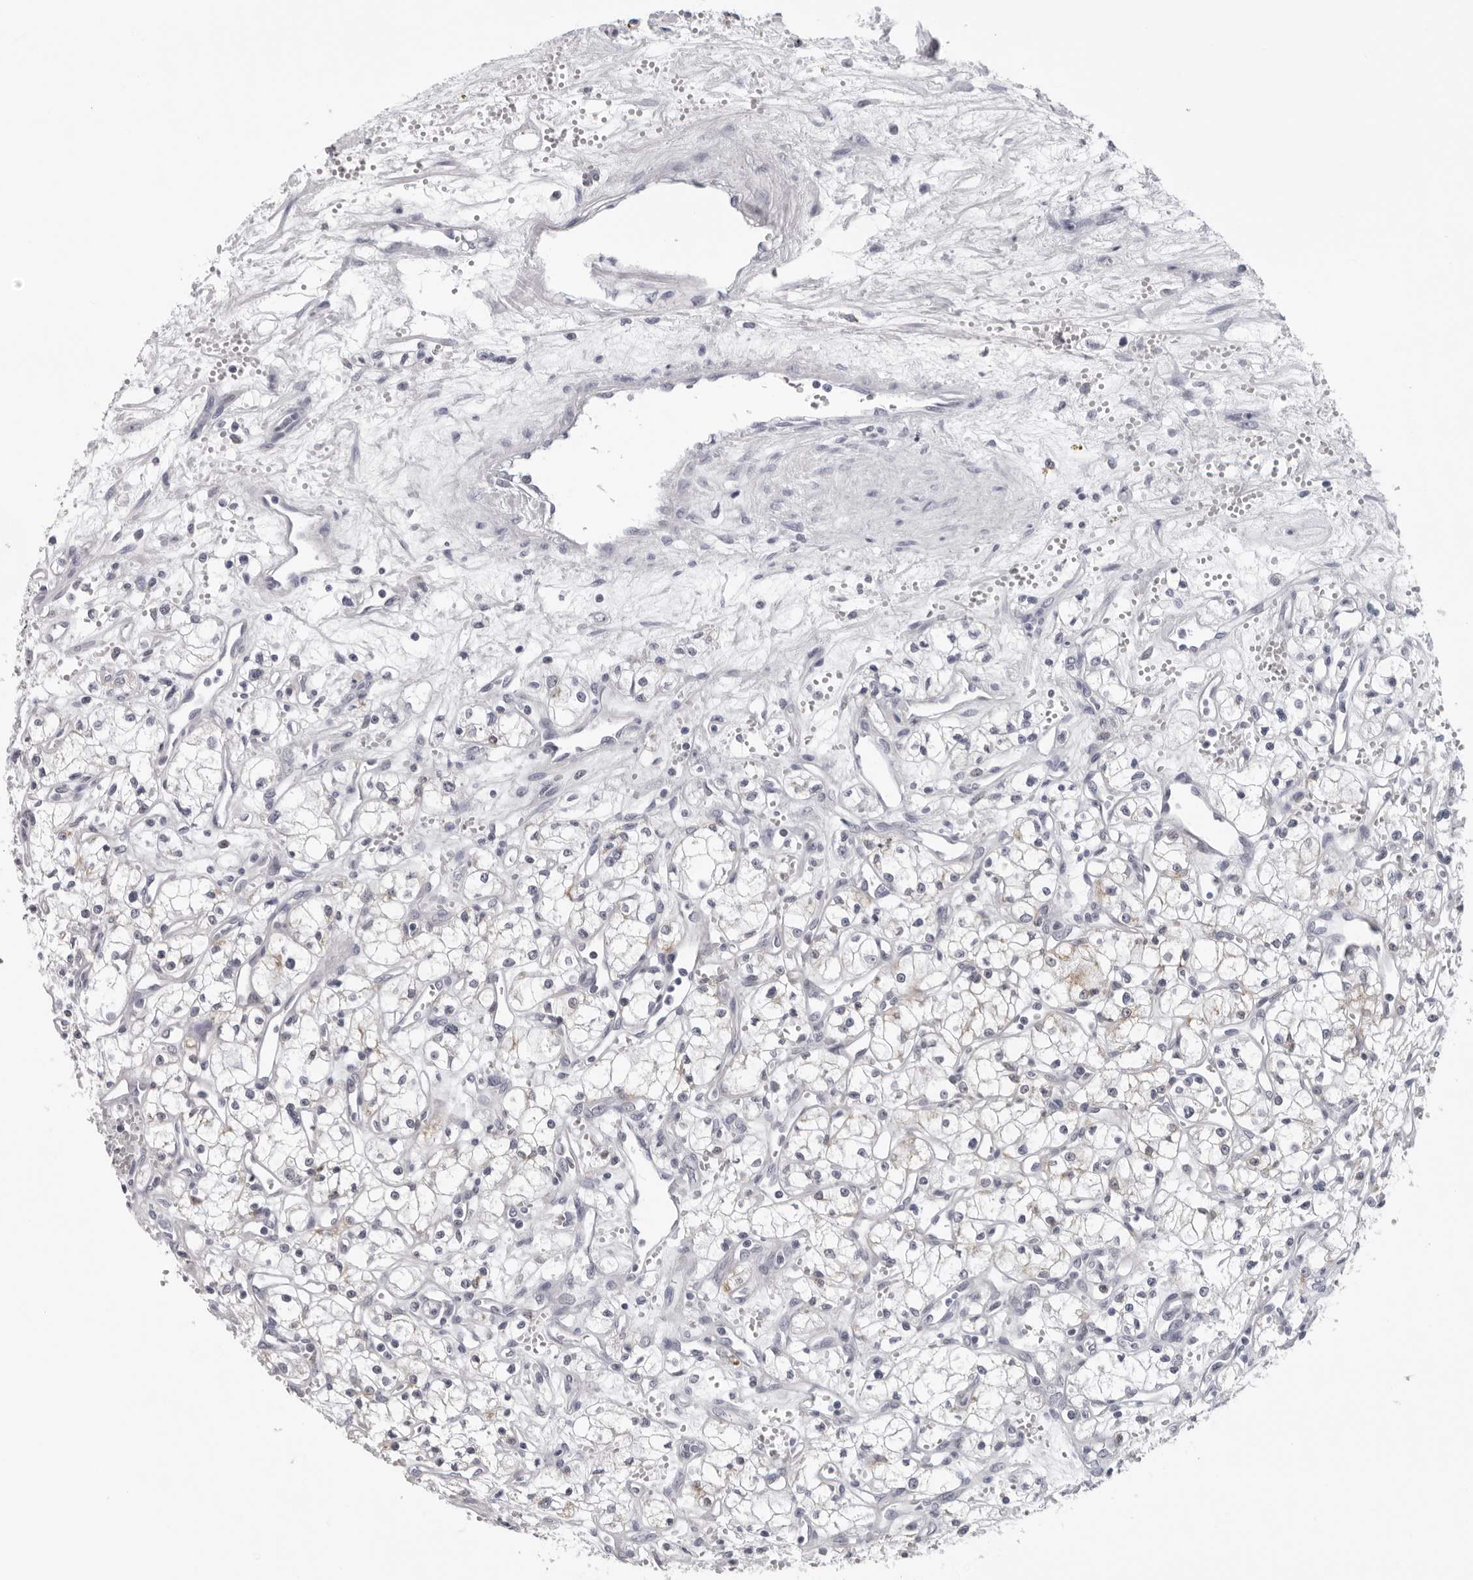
{"staining": {"intensity": "negative", "quantity": "none", "location": "none"}, "tissue": "renal cancer", "cell_type": "Tumor cells", "image_type": "cancer", "snomed": [{"axis": "morphology", "description": "Adenocarcinoma, NOS"}, {"axis": "topography", "description": "Kidney"}], "caption": "A micrograph of renal cancer stained for a protein shows no brown staining in tumor cells.", "gene": "CPT2", "patient": {"sex": "male", "age": 59}}